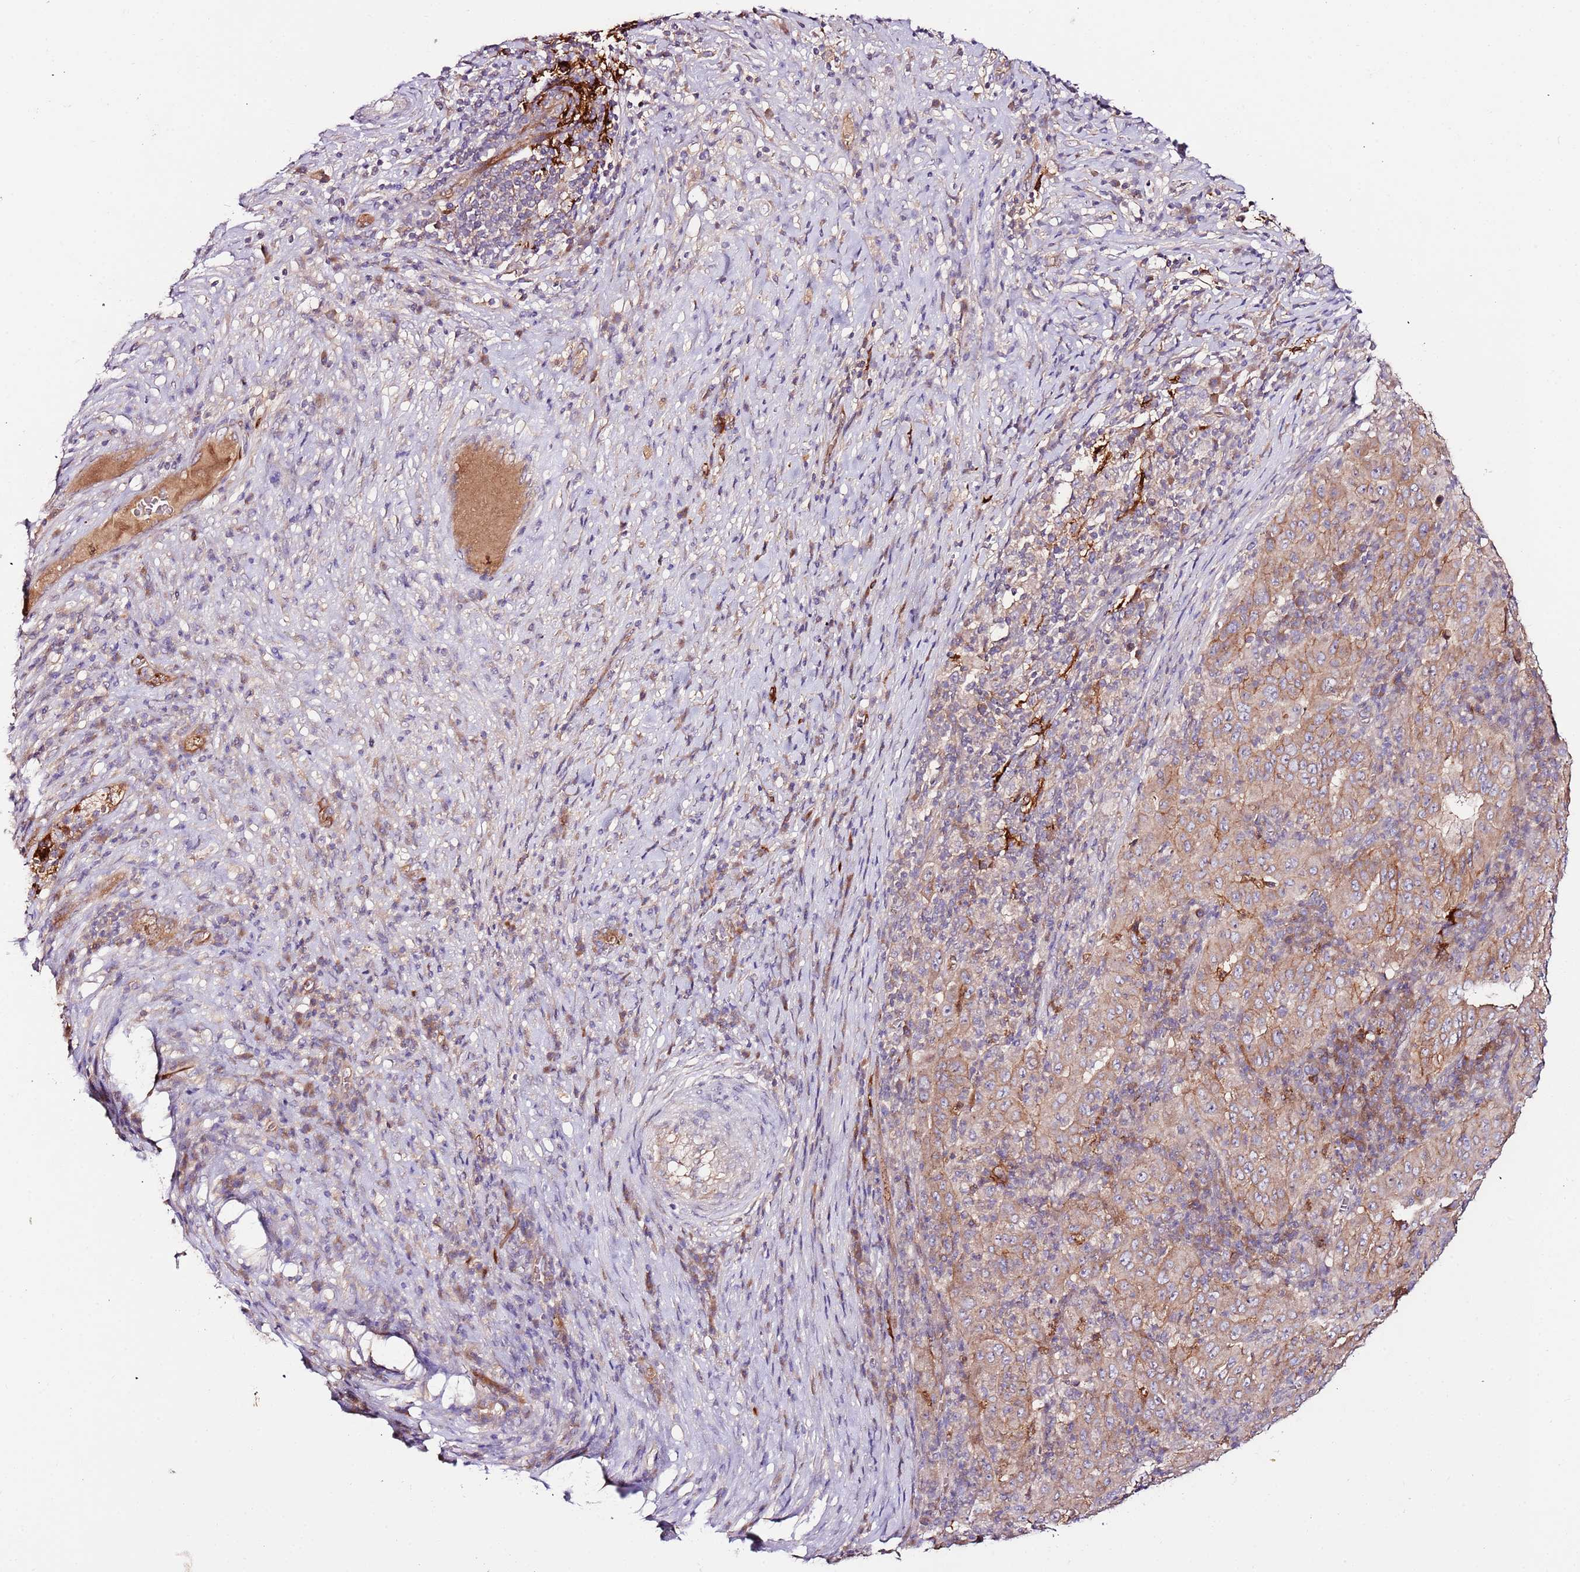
{"staining": {"intensity": "moderate", "quantity": ">75%", "location": "cytoplasmic/membranous"}, "tissue": "pancreatic cancer", "cell_type": "Tumor cells", "image_type": "cancer", "snomed": [{"axis": "morphology", "description": "Adenocarcinoma, NOS"}, {"axis": "topography", "description": "Pancreas"}], "caption": "Pancreatic cancer was stained to show a protein in brown. There is medium levels of moderate cytoplasmic/membranous staining in about >75% of tumor cells.", "gene": "FLVCR1", "patient": {"sex": "male", "age": 63}}